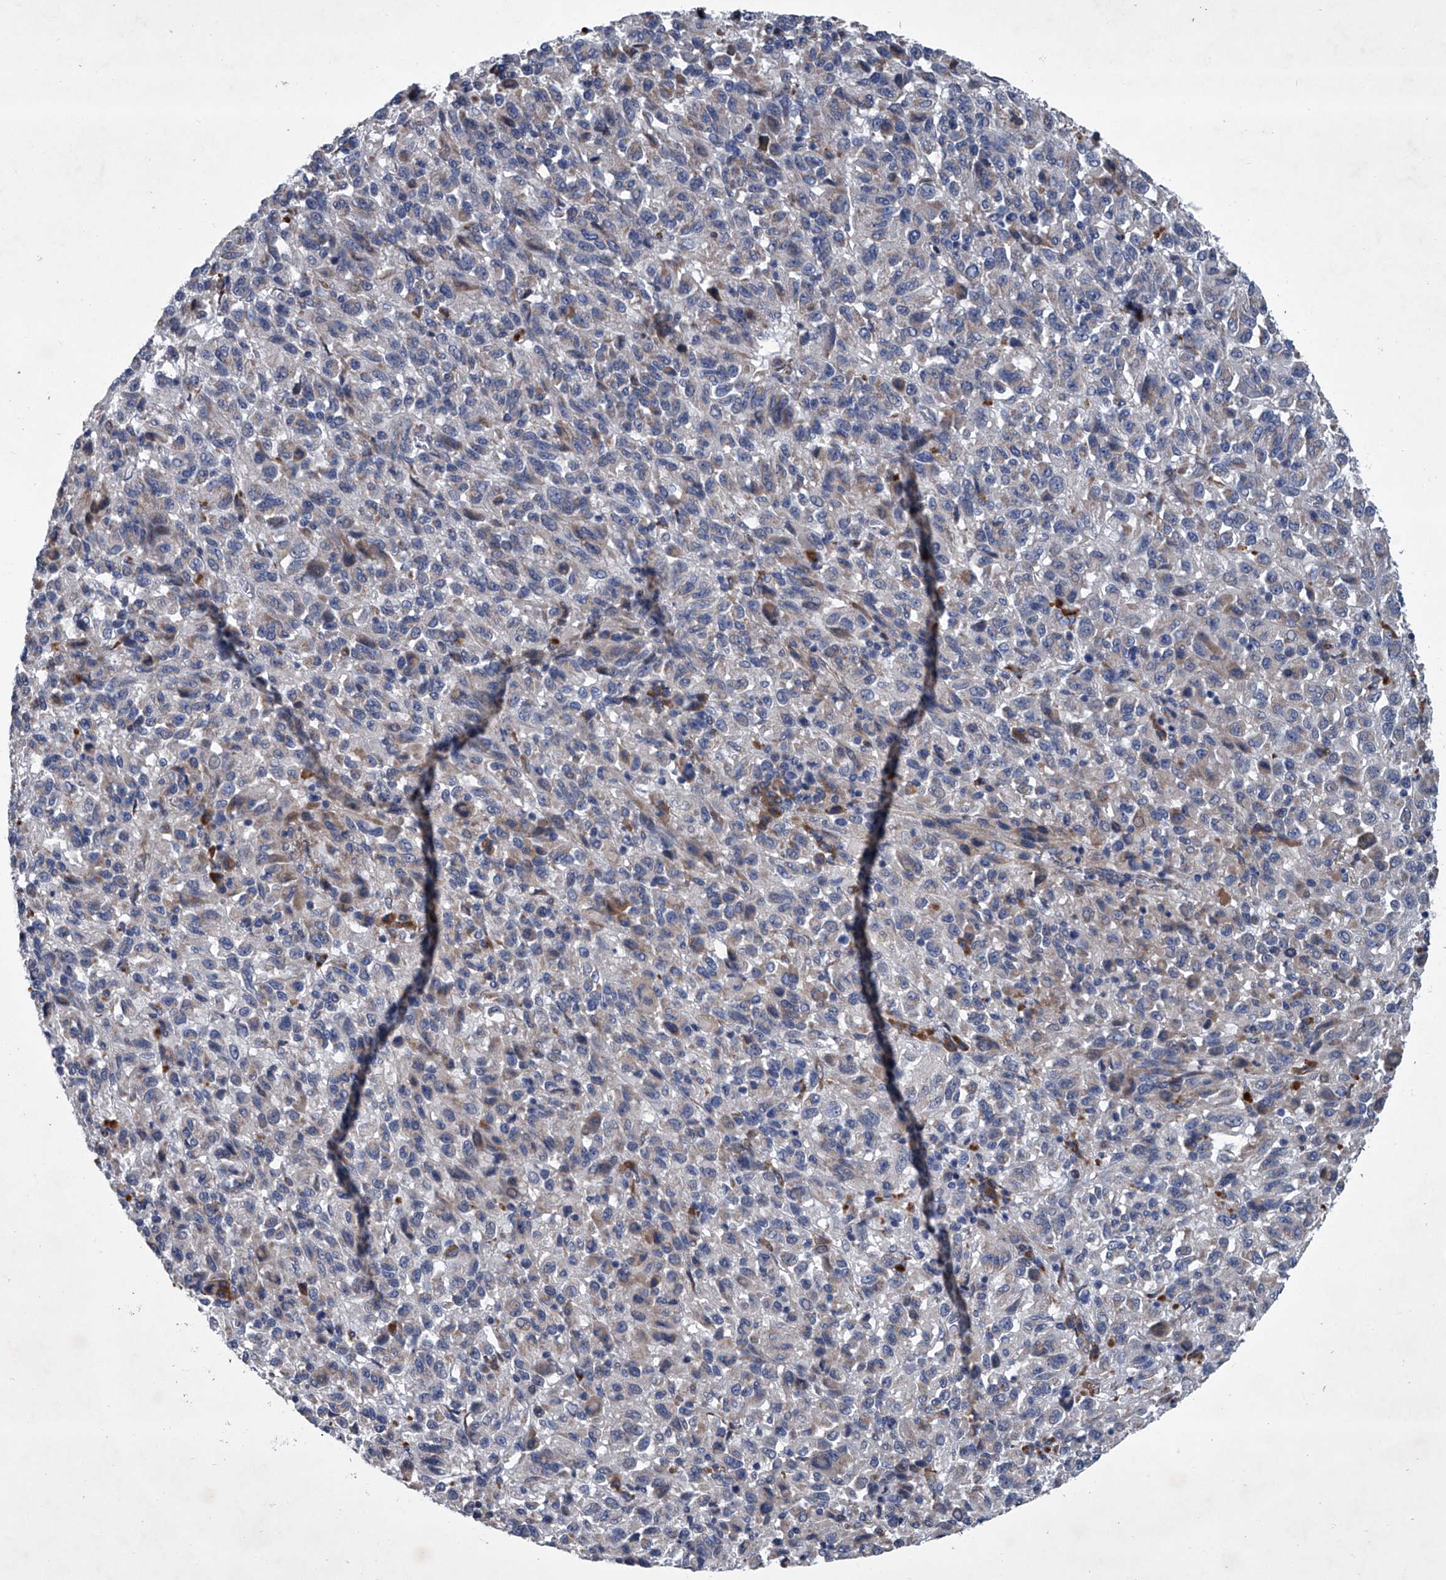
{"staining": {"intensity": "negative", "quantity": "none", "location": "none"}, "tissue": "melanoma", "cell_type": "Tumor cells", "image_type": "cancer", "snomed": [{"axis": "morphology", "description": "Malignant melanoma, Metastatic site"}, {"axis": "topography", "description": "Lung"}], "caption": "Immunohistochemistry photomicrograph of malignant melanoma (metastatic site) stained for a protein (brown), which displays no staining in tumor cells.", "gene": "ABCG1", "patient": {"sex": "male", "age": 64}}